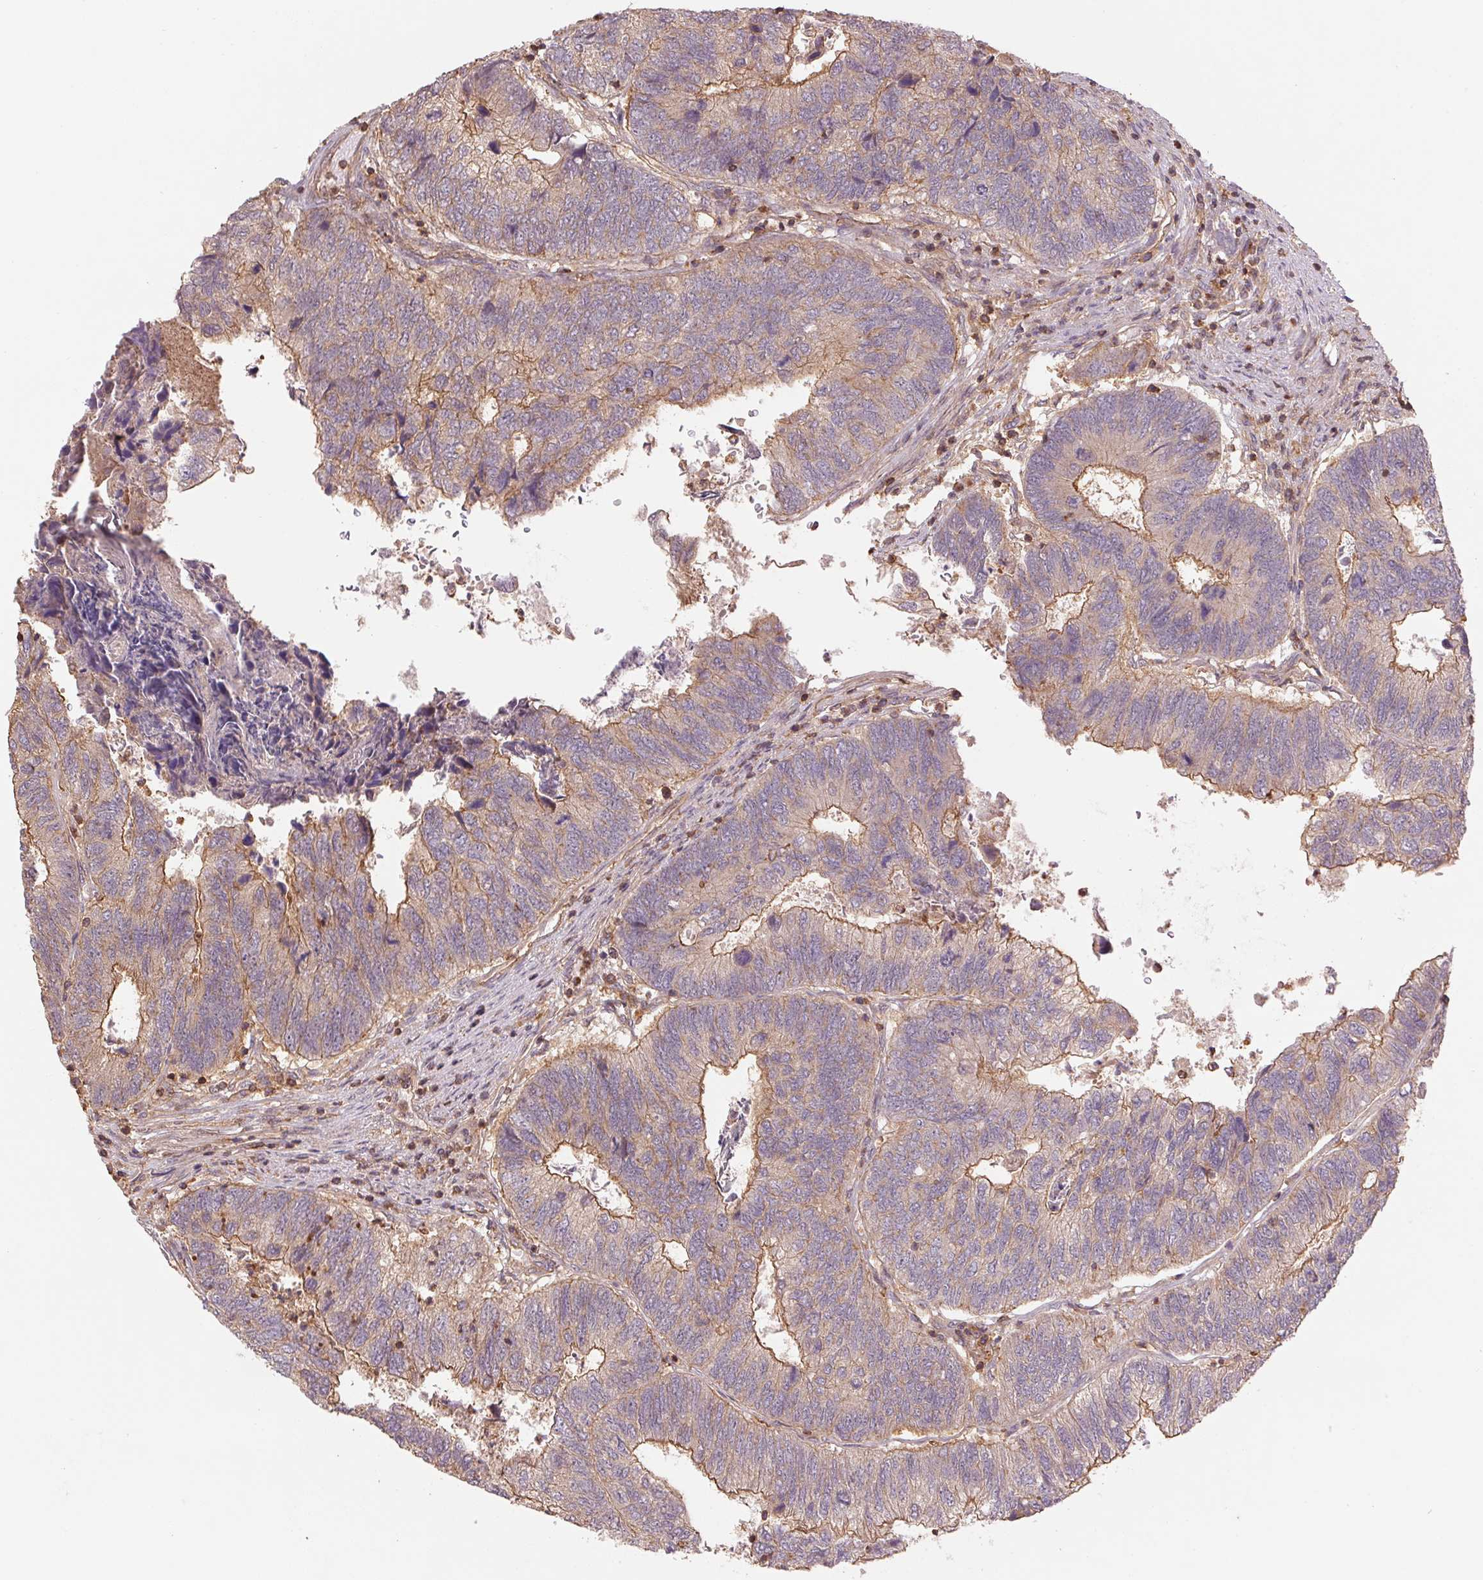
{"staining": {"intensity": "moderate", "quantity": "25%-75%", "location": "cytoplasmic/membranous"}, "tissue": "colorectal cancer", "cell_type": "Tumor cells", "image_type": "cancer", "snomed": [{"axis": "morphology", "description": "Adenocarcinoma, NOS"}, {"axis": "topography", "description": "Colon"}], "caption": "Immunohistochemistry micrograph of neoplastic tissue: adenocarcinoma (colorectal) stained using IHC reveals medium levels of moderate protein expression localized specifically in the cytoplasmic/membranous of tumor cells, appearing as a cytoplasmic/membranous brown color.", "gene": "TUBA3D", "patient": {"sex": "female", "age": 67}}